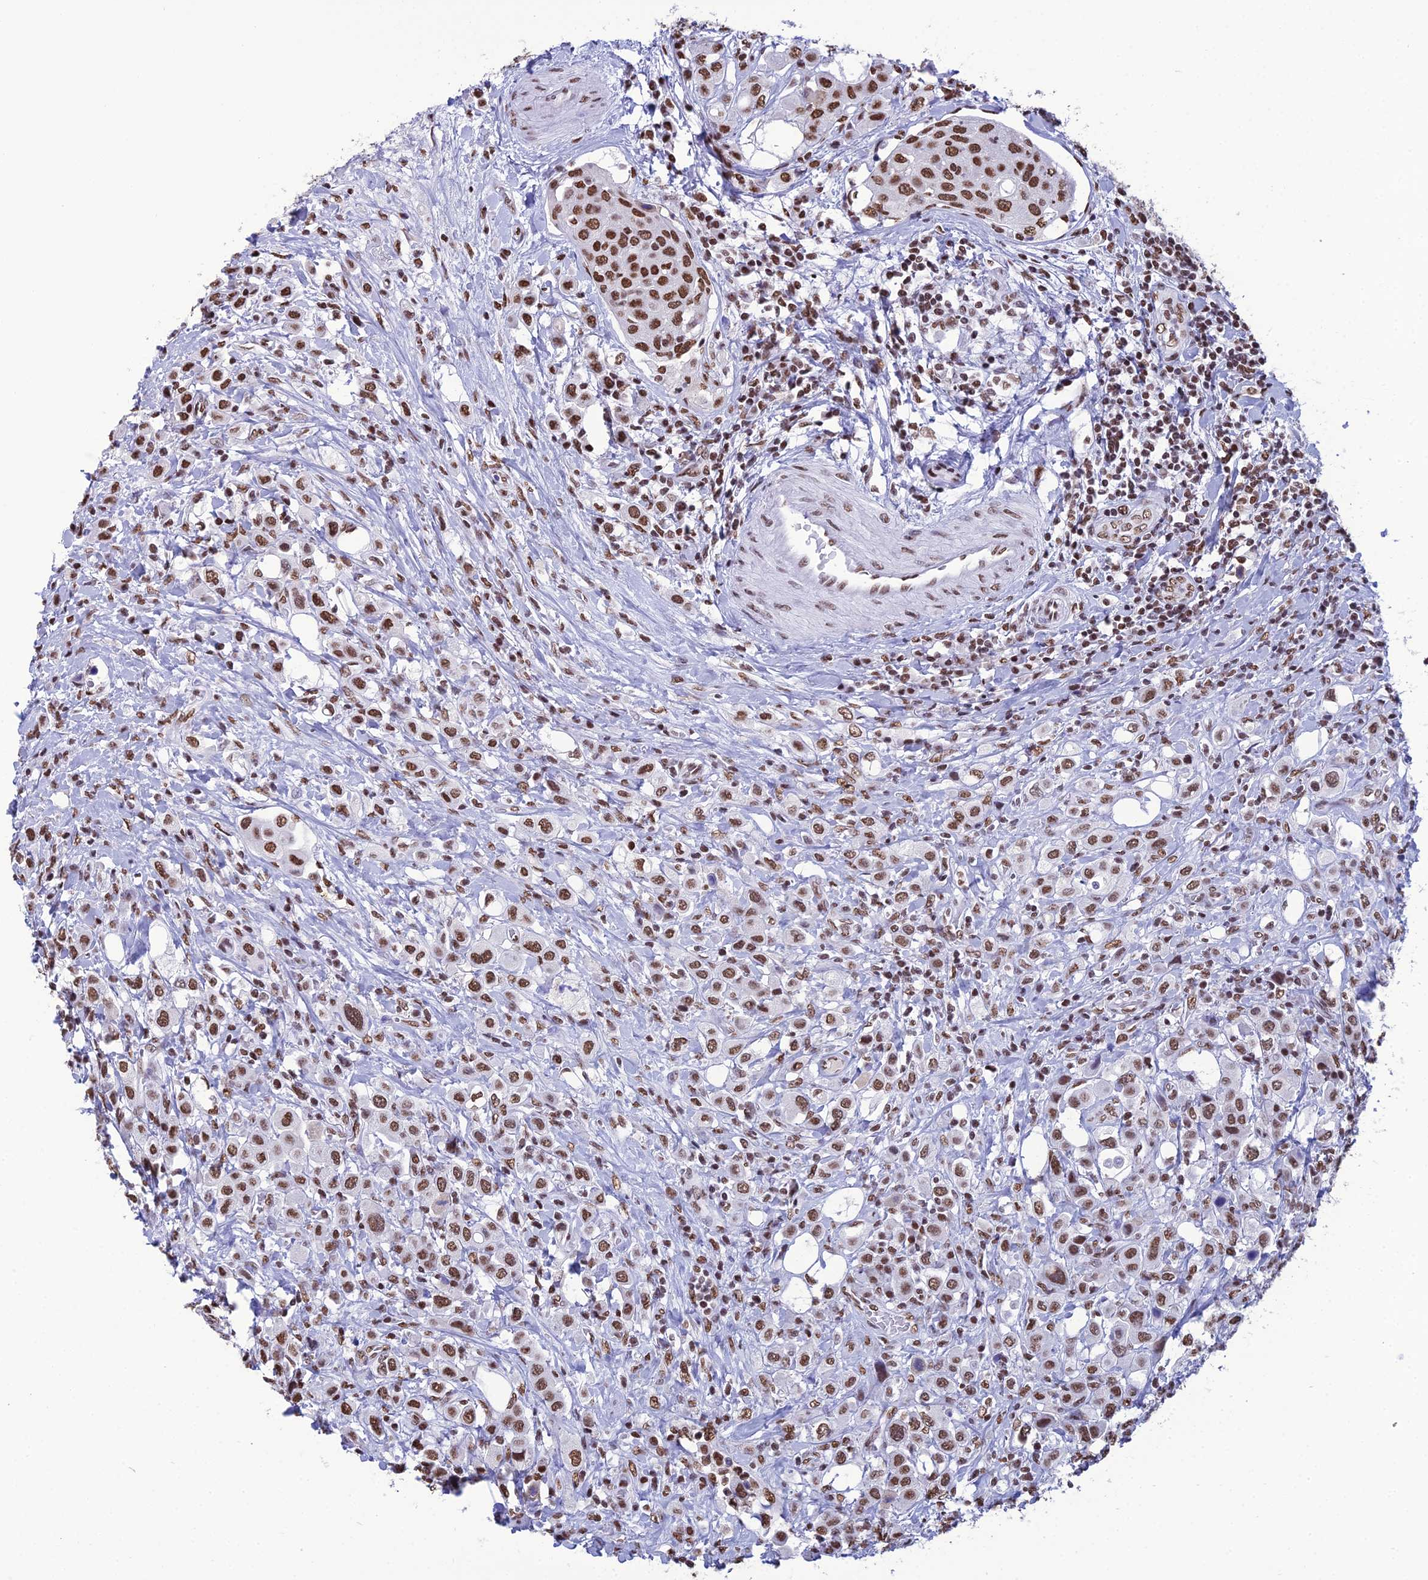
{"staining": {"intensity": "strong", "quantity": ">75%", "location": "nuclear"}, "tissue": "urothelial cancer", "cell_type": "Tumor cells", "image_type": "cancer", "snomed": [{"axis": "morphology", "description": "Urothelial carcinoma, High grade"}, {"axis": "topography", "description": "Urinary bladder"}], "caption": "Brown immunohistochemical staining in human urothelial carcinoma (high-grade) demonstrates strong nuclear staining in about >75% of tumor cells.", "gene": "PRAMEF12", "patient": {"sex": "male", "age": 50}}